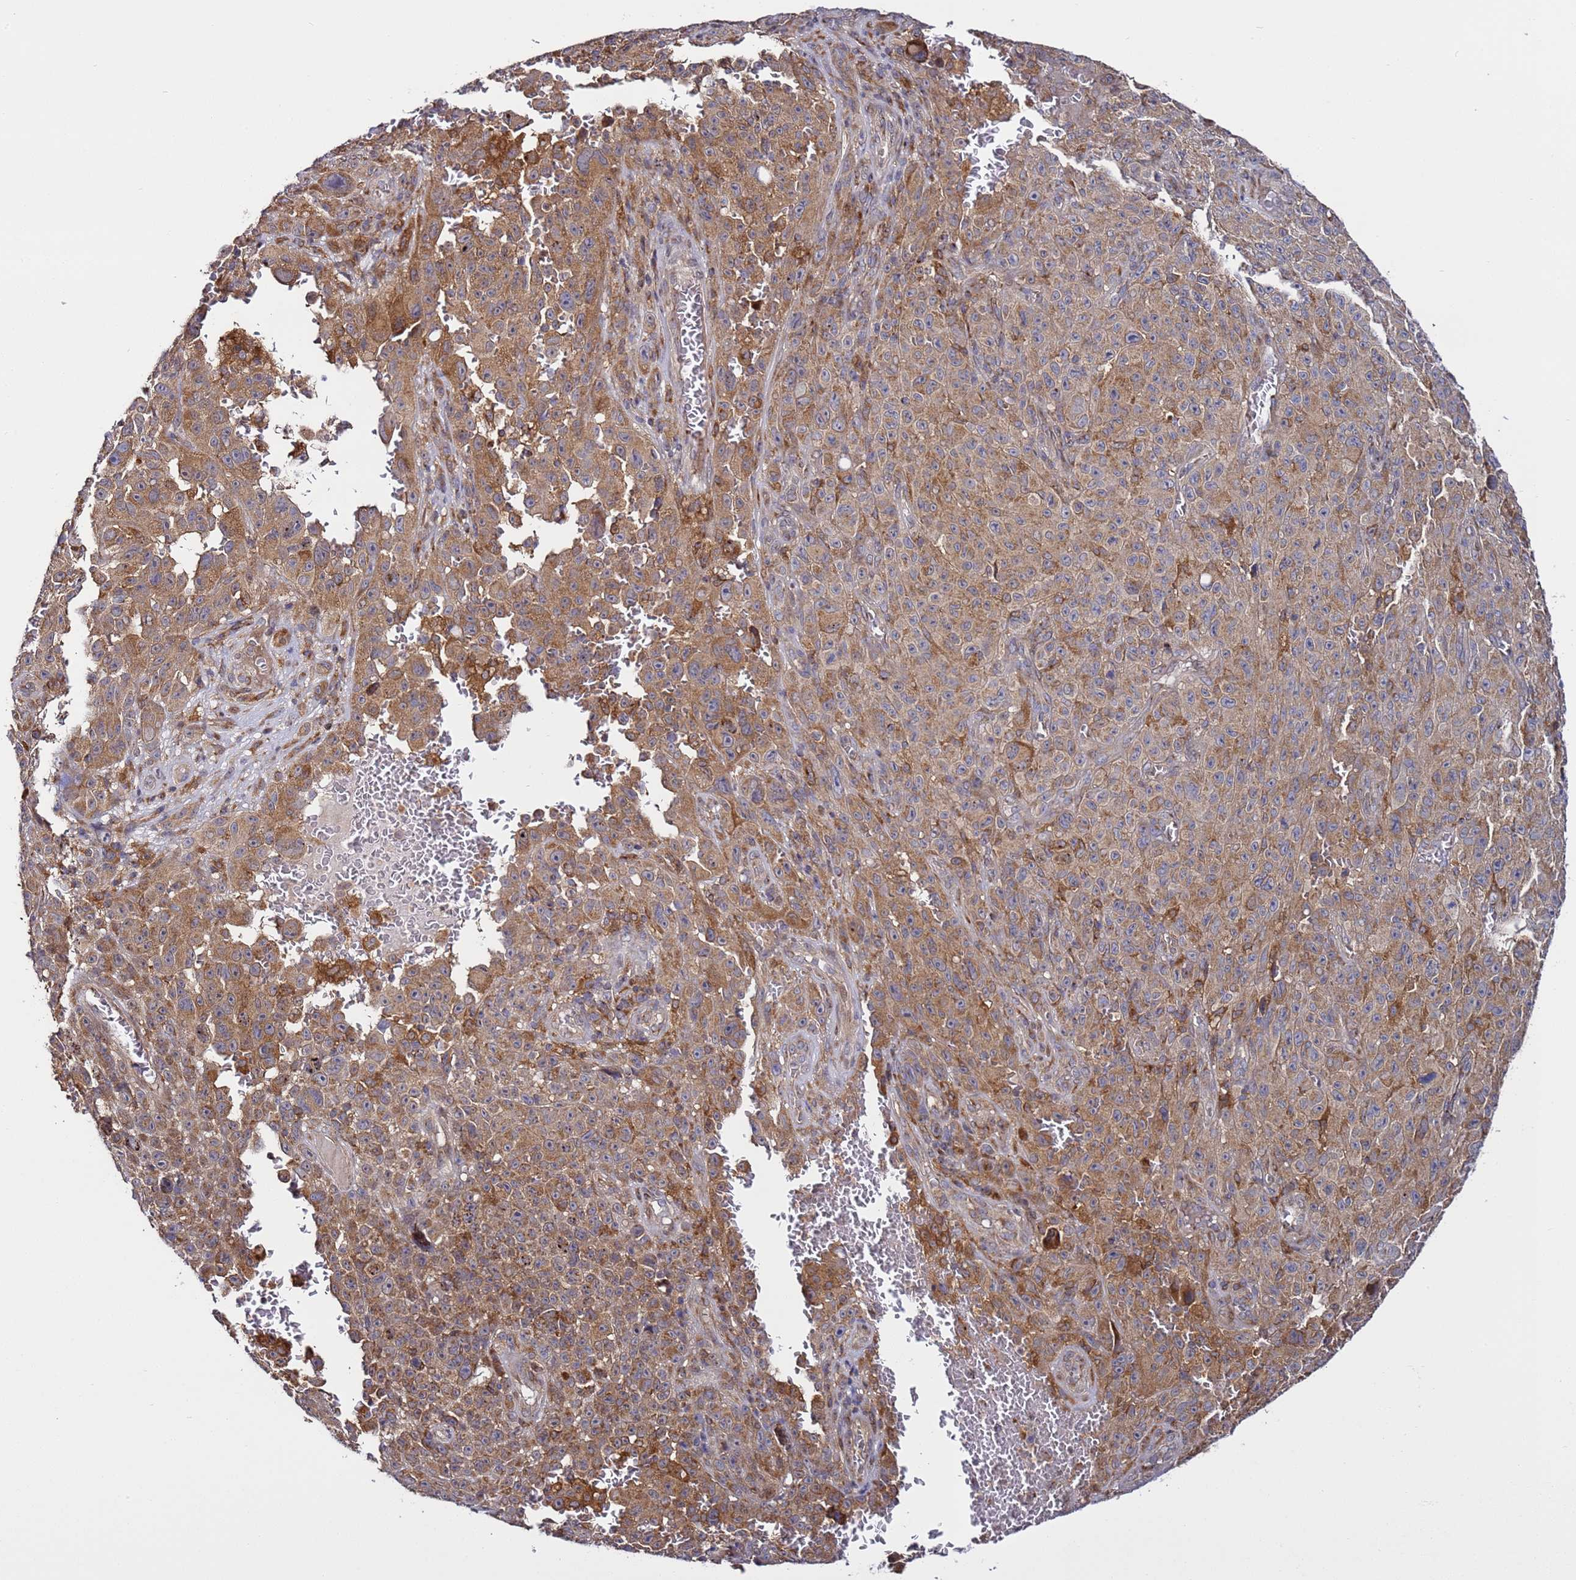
{"staining": {"intensity": "moderate", "quantity": ">75%", "location": "cytoplasmic/membranous"}, "tissue": "melanoma", "cell_type": "Tumor cells", "image_type": "cancer", "snomed": [{"axis": "morphology", "description": "Malignant melanoma, NOS"}, {"axis": "topography", "description": "Skin"}], "caption": "Tumor cells exhibit moderate cytoplasmic/membranous positivity in about >75% of cells in malignant melanoma. (Brightfield microscopy of DAB IHC at high magnification).", "gene": "TMEM176B", "patient": {"sex": "female", "age": 82}}